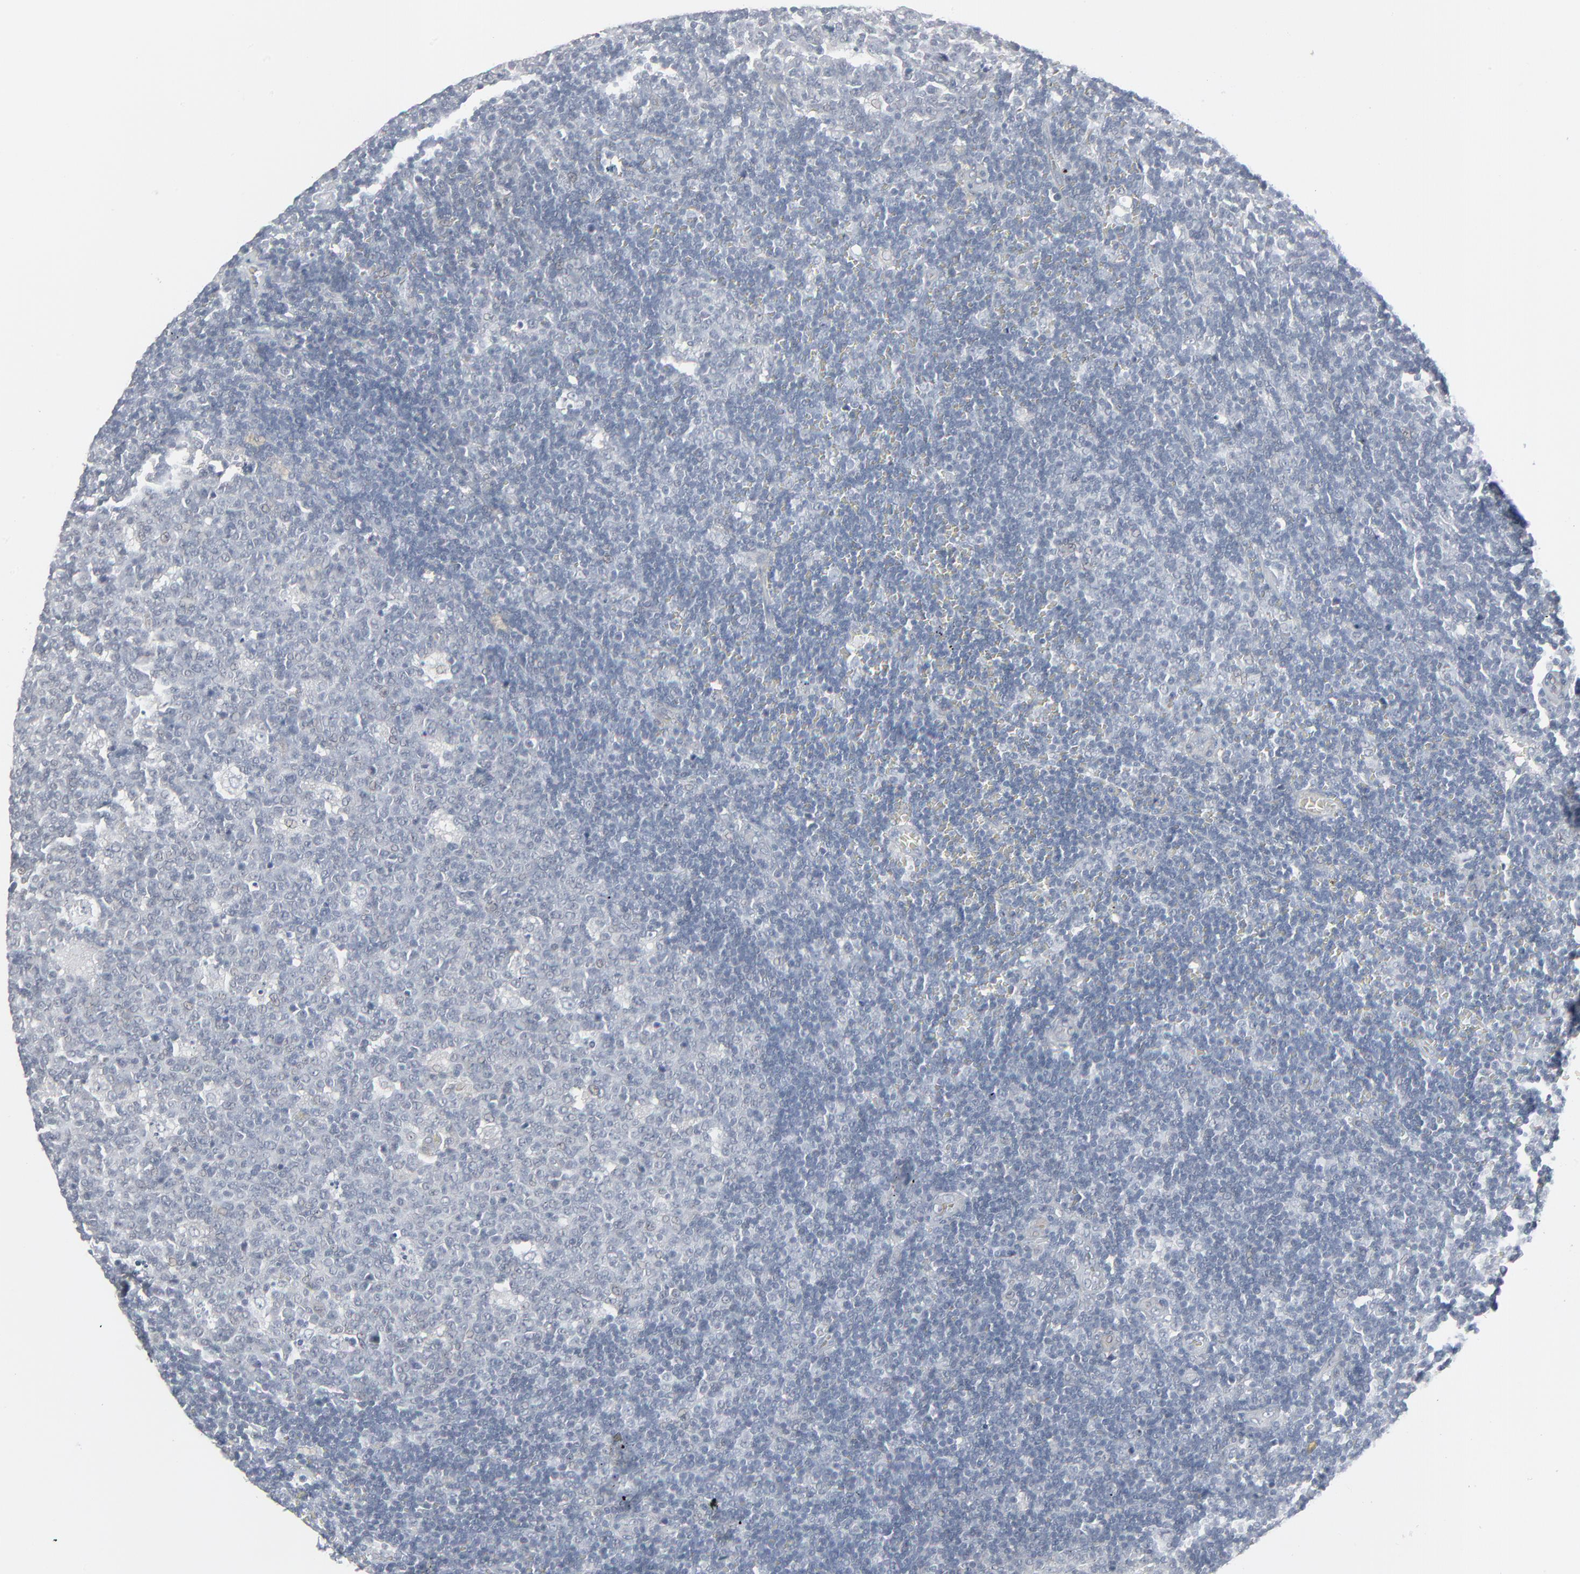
{"staining": {"intensity": "negative", "quantity": "none", "location": "none"}, "tissue": "lymph node", "cell_type": "Germinal center cells", "image_type": "normal", "snomed": [{"axis": "morphology", "description": "Normal tissue, NOS"}, {"axis": "topography", "description": "Lymph node"}, {"axis": "topography", "description": "Salivary gland"}], "caption": "Germinal center cells show no significant protein staining in unremarkable lymph node. (Brightfield microscopy of DAB (3,3'-diaminobenzidine) immunohistochemistry at high magnification).", "gene": "NEUROD1", "patient": {"sex": "male", "age": 8}}